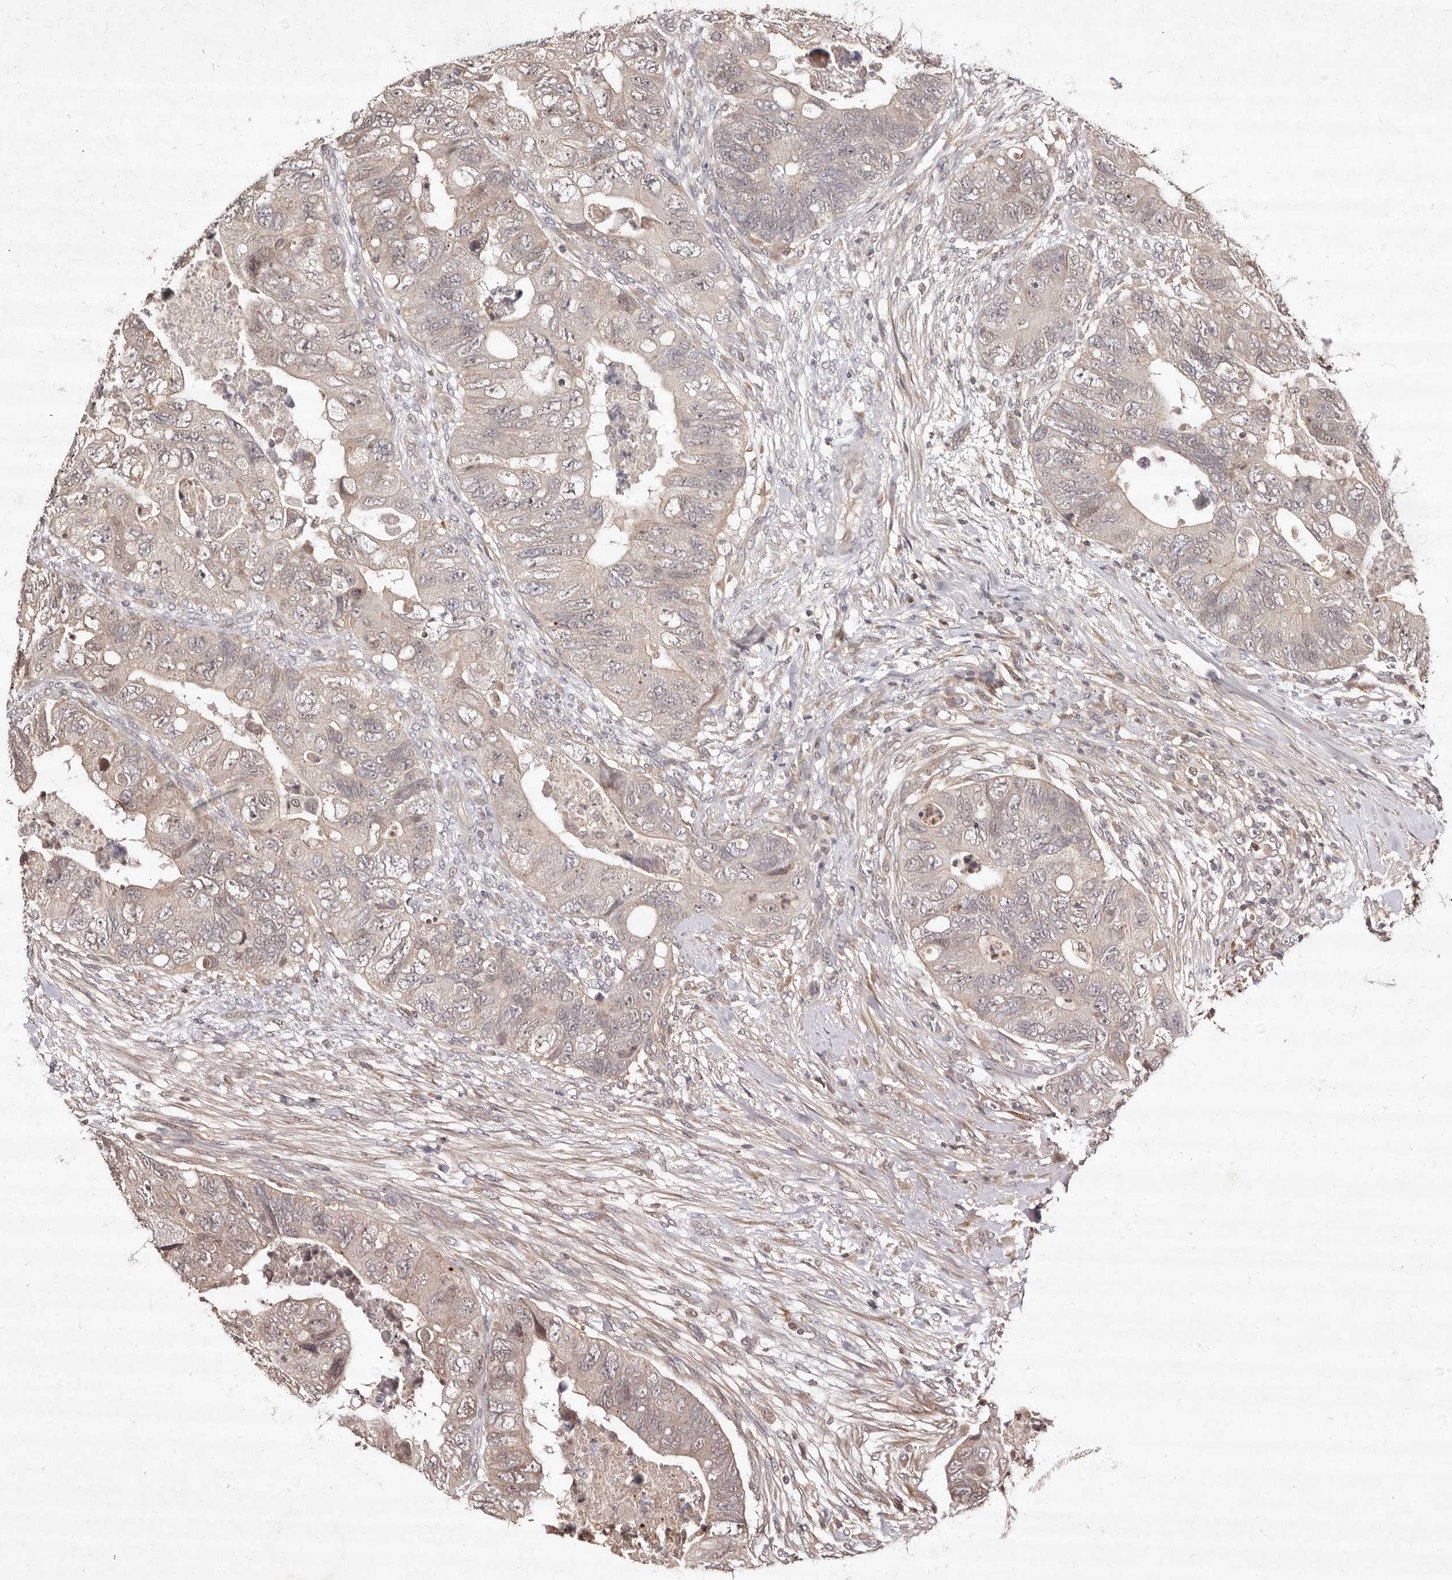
{"staining": {"intensity": "weak", "quantity": "<25%", "location": "cytoplasmic/membranous"}, "tissue": "colorectal cancer", "cell_type": "Tumor cells", "image_type": "cancer", "snomed": [{"axis": "morphology", "description": "Adenocarcinoma, NOS"}, {"axis": "topography", "description": "Rectum"}], "caption": "This is an immunohistochemistry (IHC) photomicrograph of human adenocarcinoma (colorectal). There is no positivity in tumor cells.", "gene": "LCORL", "patient": {"sex": "male", "age": 63}}